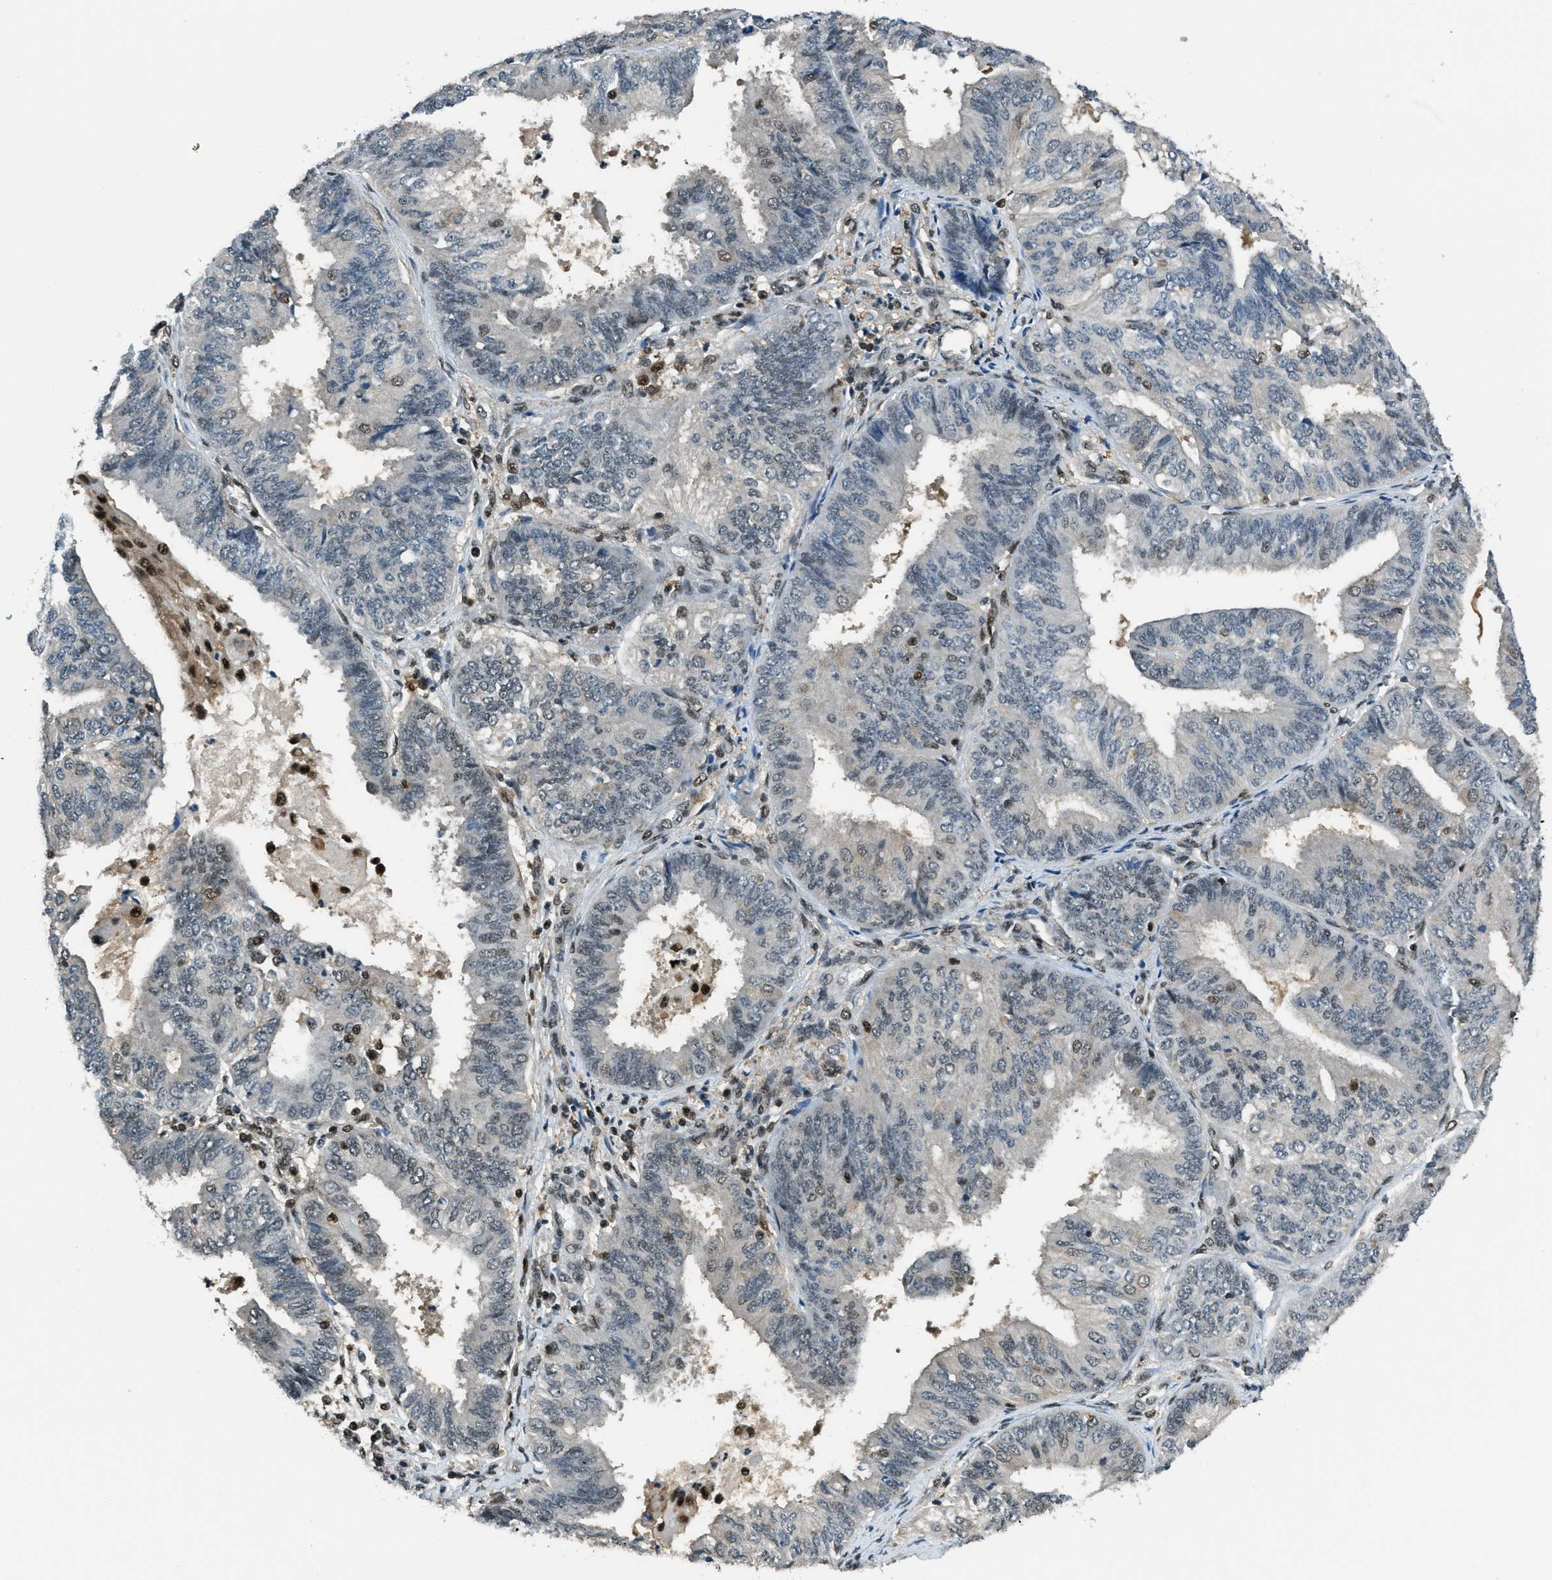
{"staining": {"intensity": "moderate", "quantity": "<25%", "location": "nuclear"}, "tissue": "endometrial cancer", "cell_type": "Tumor cells", "image_type": "cancer", "snomed": [{"axis": "morphology", "description": "Adenocarcinoma, NOS"}, {"axis": "topography", "description": "Endometrium"}], "caption": "Immunohistochemistry (IHC) staining of endometrial cancer, which demonstrates low levels of moderate nuclear expression in about <25% of tumor cells indicating moderate nuclear protein positivity. The staining was performed using DAB (3,3'-diaminobenzidine) (brown) for protein detection and nuclei were counterstained in hematoxylin (blue).", "gene": "OGFR", "patient": {"sex": "female", "age": 58}}